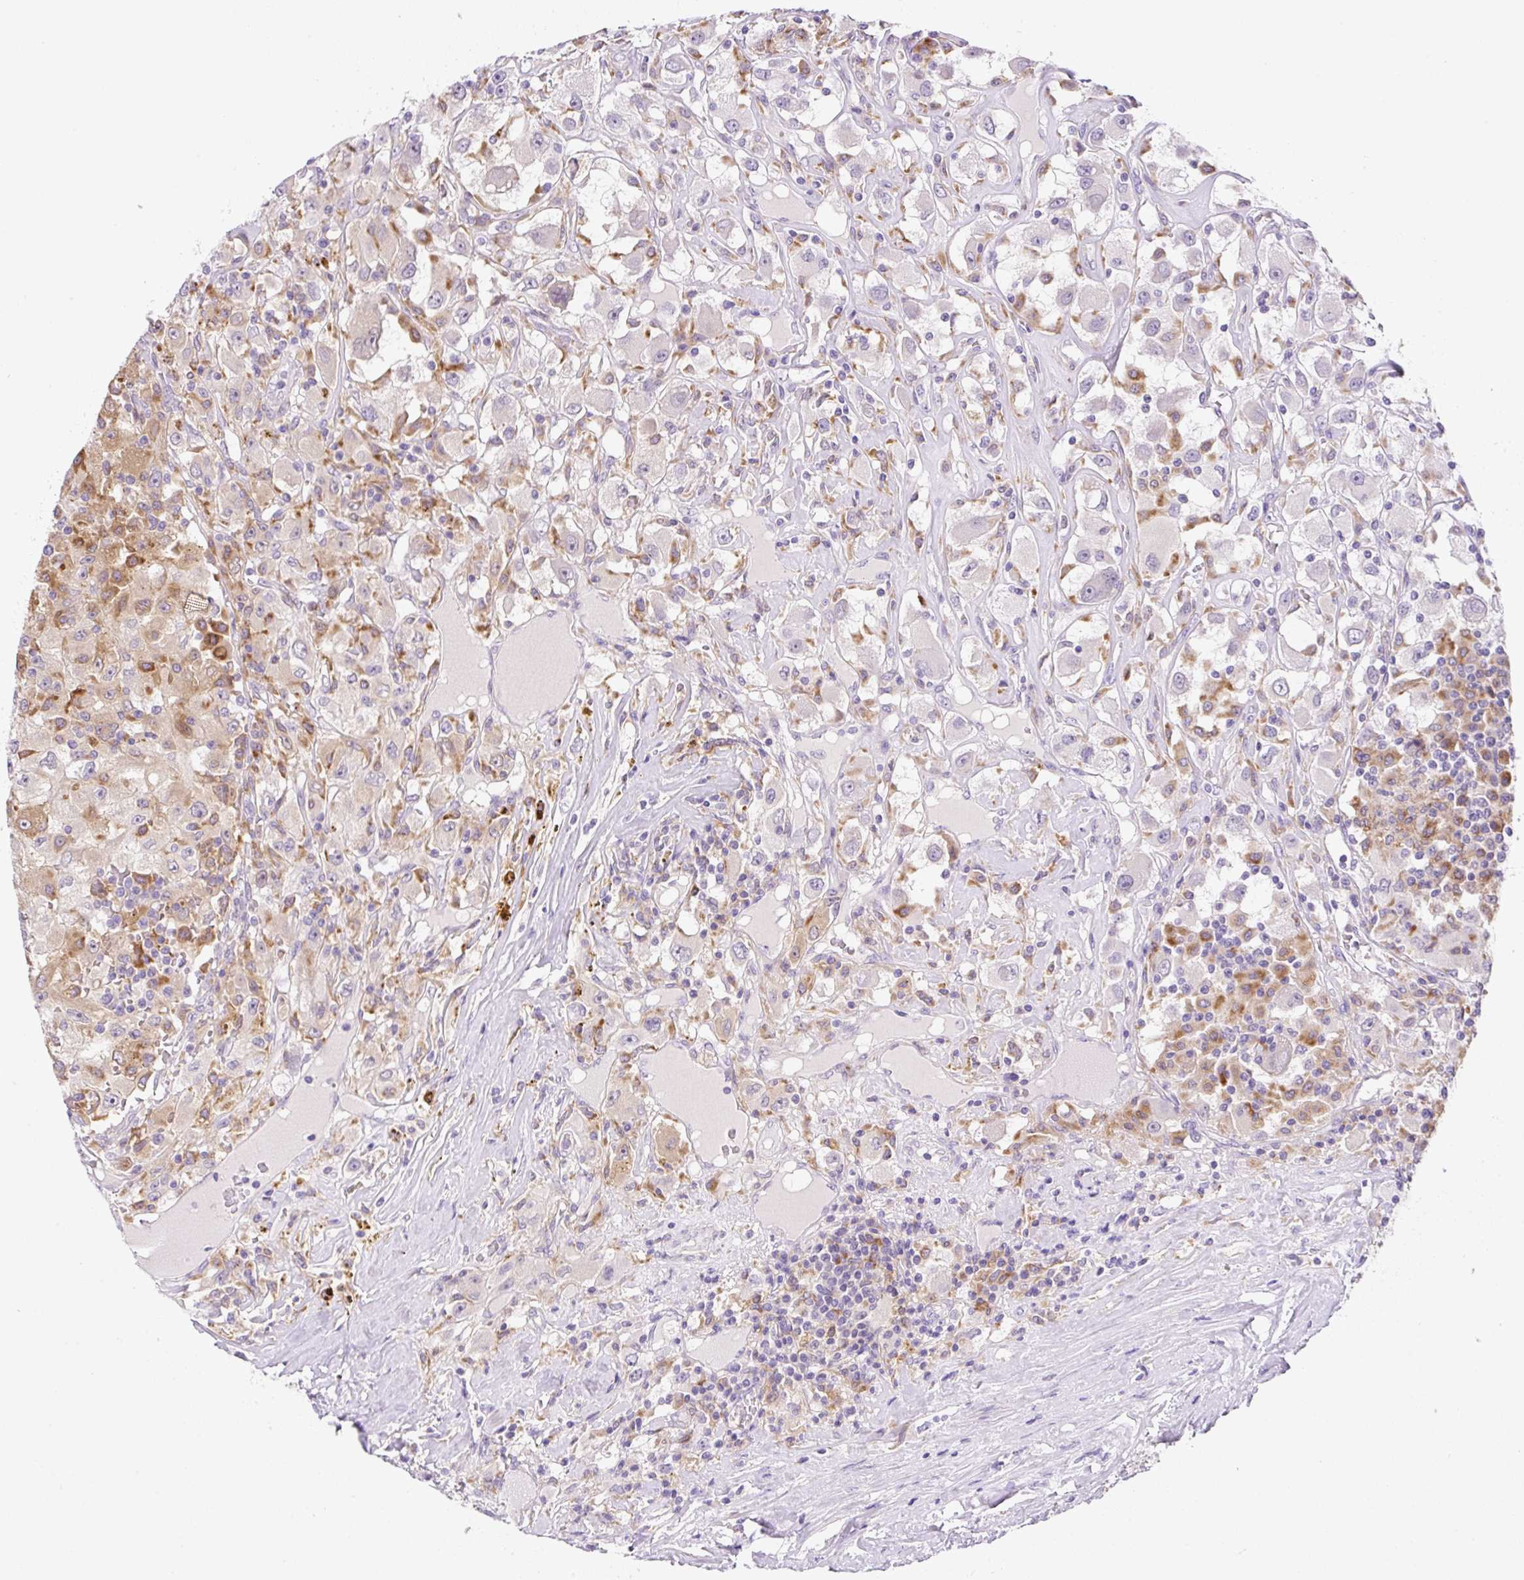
{"staining": {"intensity": "negative", "quantity": "none", "location": "none"}, "tissue": "renal cancer", "cell_type": "Tumor cells", "image_type": "cancer", "snomed": [{"axis": "morphology", "description": "Adenocarcinoma, NOS"}, {"axis": "topography", "description": "Kidney"}], "caption": "The immunohistochemistry (IHC) histopathology image has no significant expression in tumor cells of adenocarcinoma (renal) tissue.", "gene": "CEBPZOS", "patient": {"sex": "female", "age": 67}}